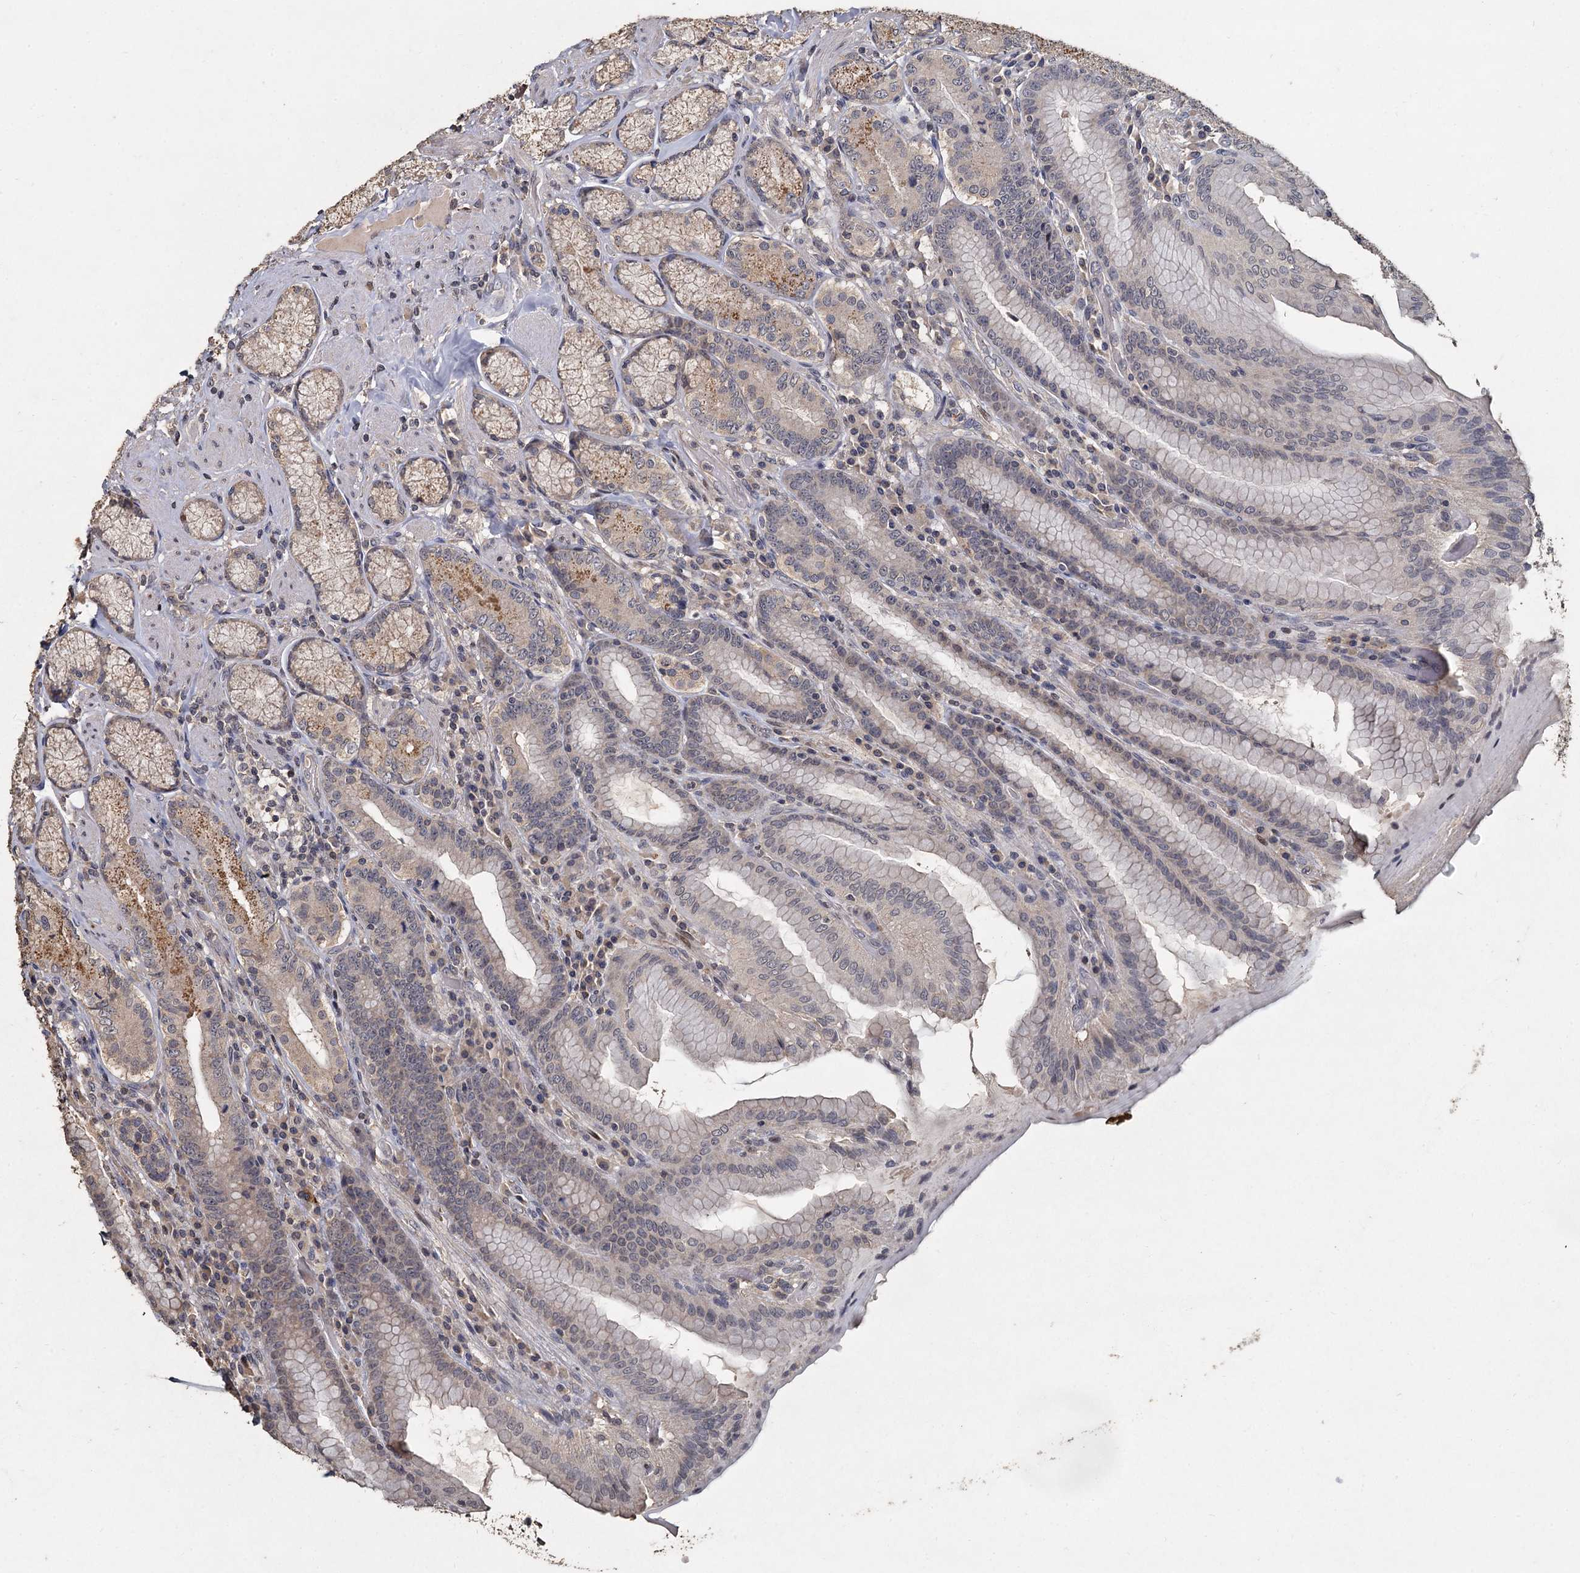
{"staining": {"intensity": "weak", "quantity": ">75%", "location": "cytoplasmic/membranous"}, "tissue": "stomach", "cell_type": "Glandular cells", "image_type": "normal", "snomed": [{"axis": "morphology", "description": "Normal tissue, NOS"}, {"axis": "topography", "description": "Stomach, upper"}, {"axis": "topography", "description": "Stomach, lower"}], "caption": "Immunohistochemical staining of normal stomach shows low levels of weak cytoplasmic/membranous expression in approximately >75% of glandular cells.", "gene": "CCDC61", "patient": {"sex": "female", "age": 76}}